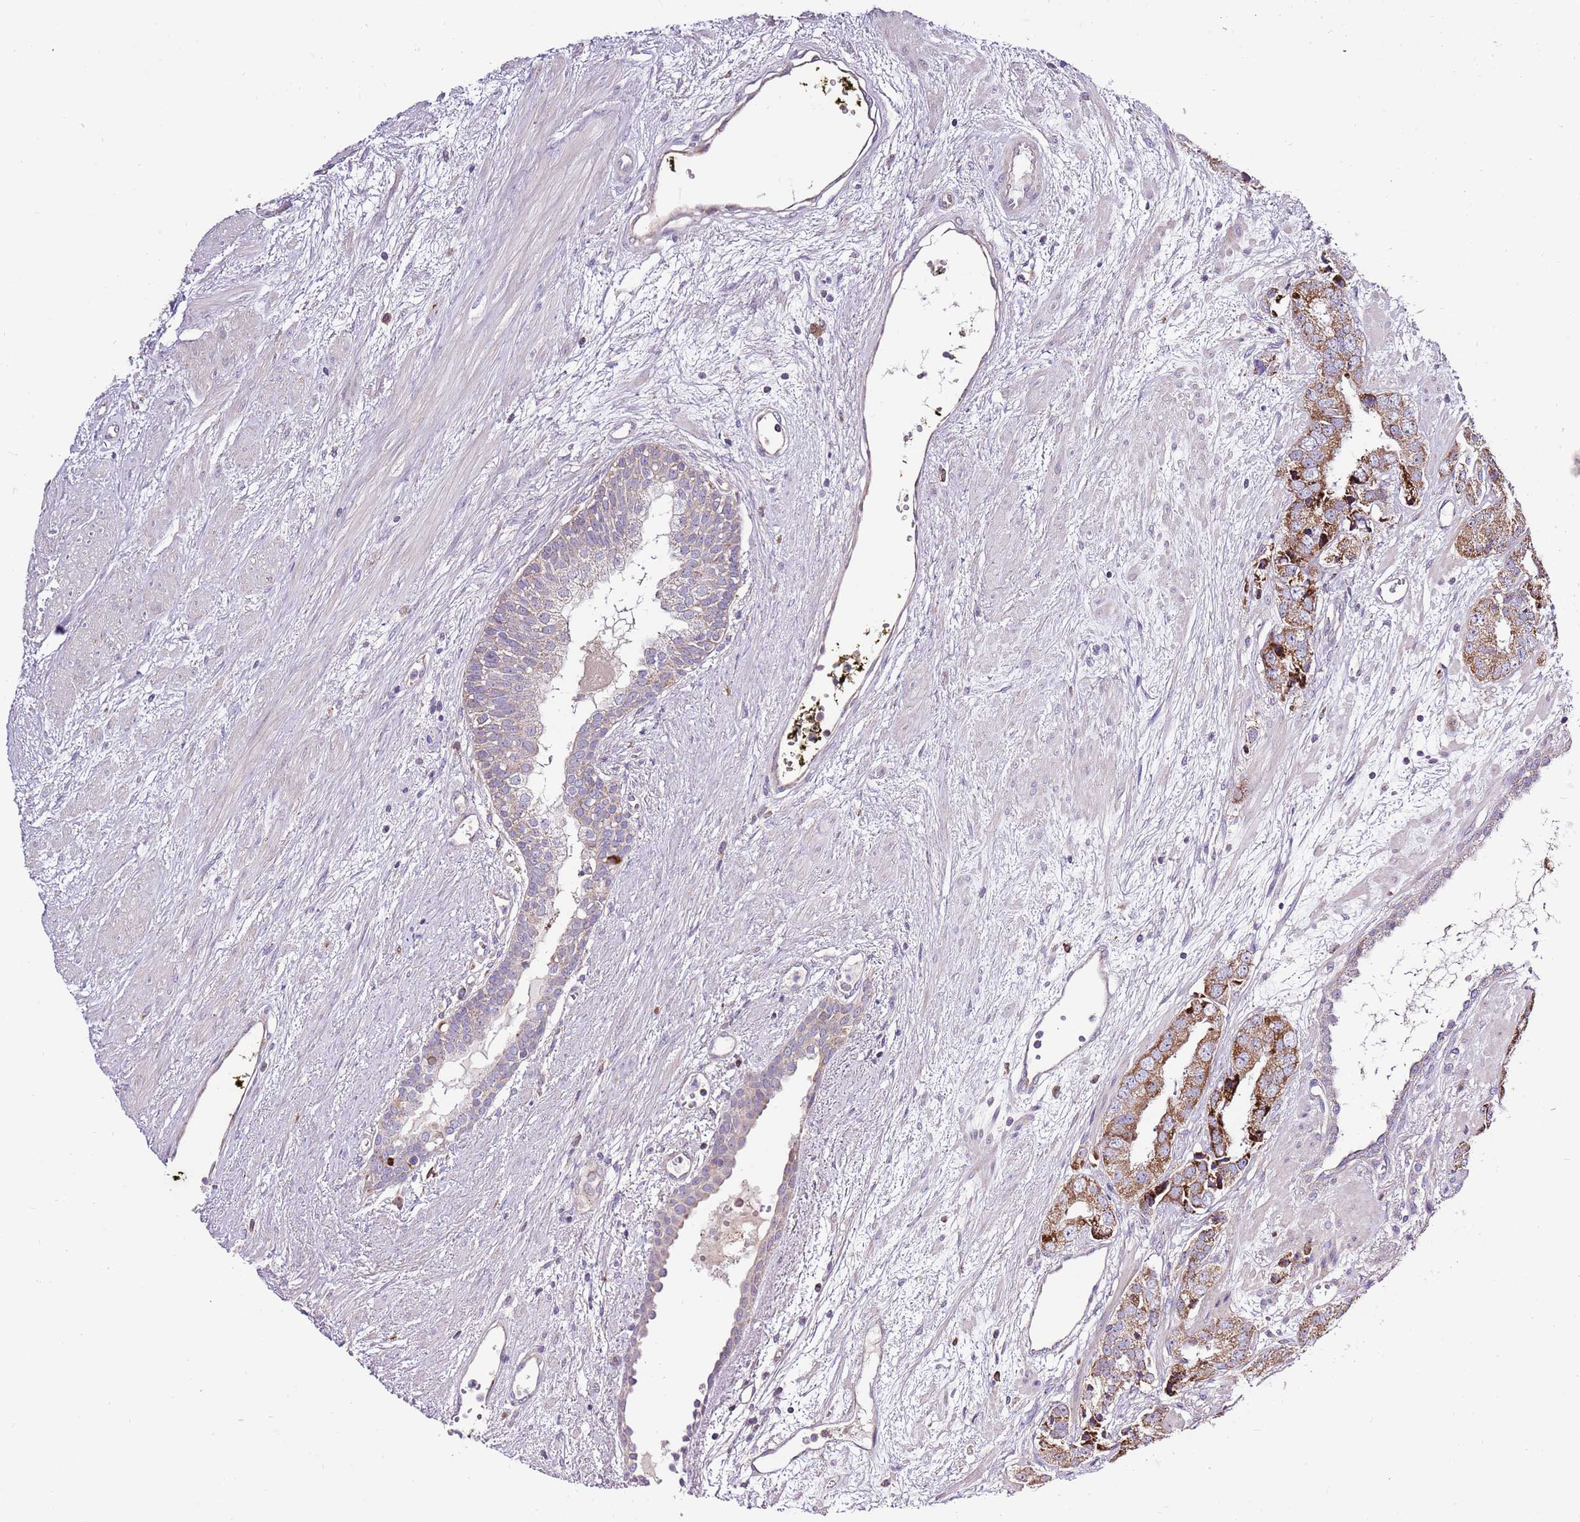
{"staining": {"intensity": "moderate", "quantity": "<25%", "location": "cytoplasmic/membranous"}, "tissue": "prostate cancer", "cell_type": "Tumor cells", "image_type": "cancer", "snomed": [{"axis": "morphology", "description": "Adenocarcinoma, High grade"}, {"axis": "topography", "description": "Prostate"}], "caption": "DAB (3,3'-diaminobenzidine) immunohistochemical staining of prostate cancer (adenocarcinoma (high-grade)) exhibits moderate cytoplasmic/membranous protein expression in approximately <25% of tumor cells.", "gene": "SMG1", "patient": {"sex": "male", "age": 71}}